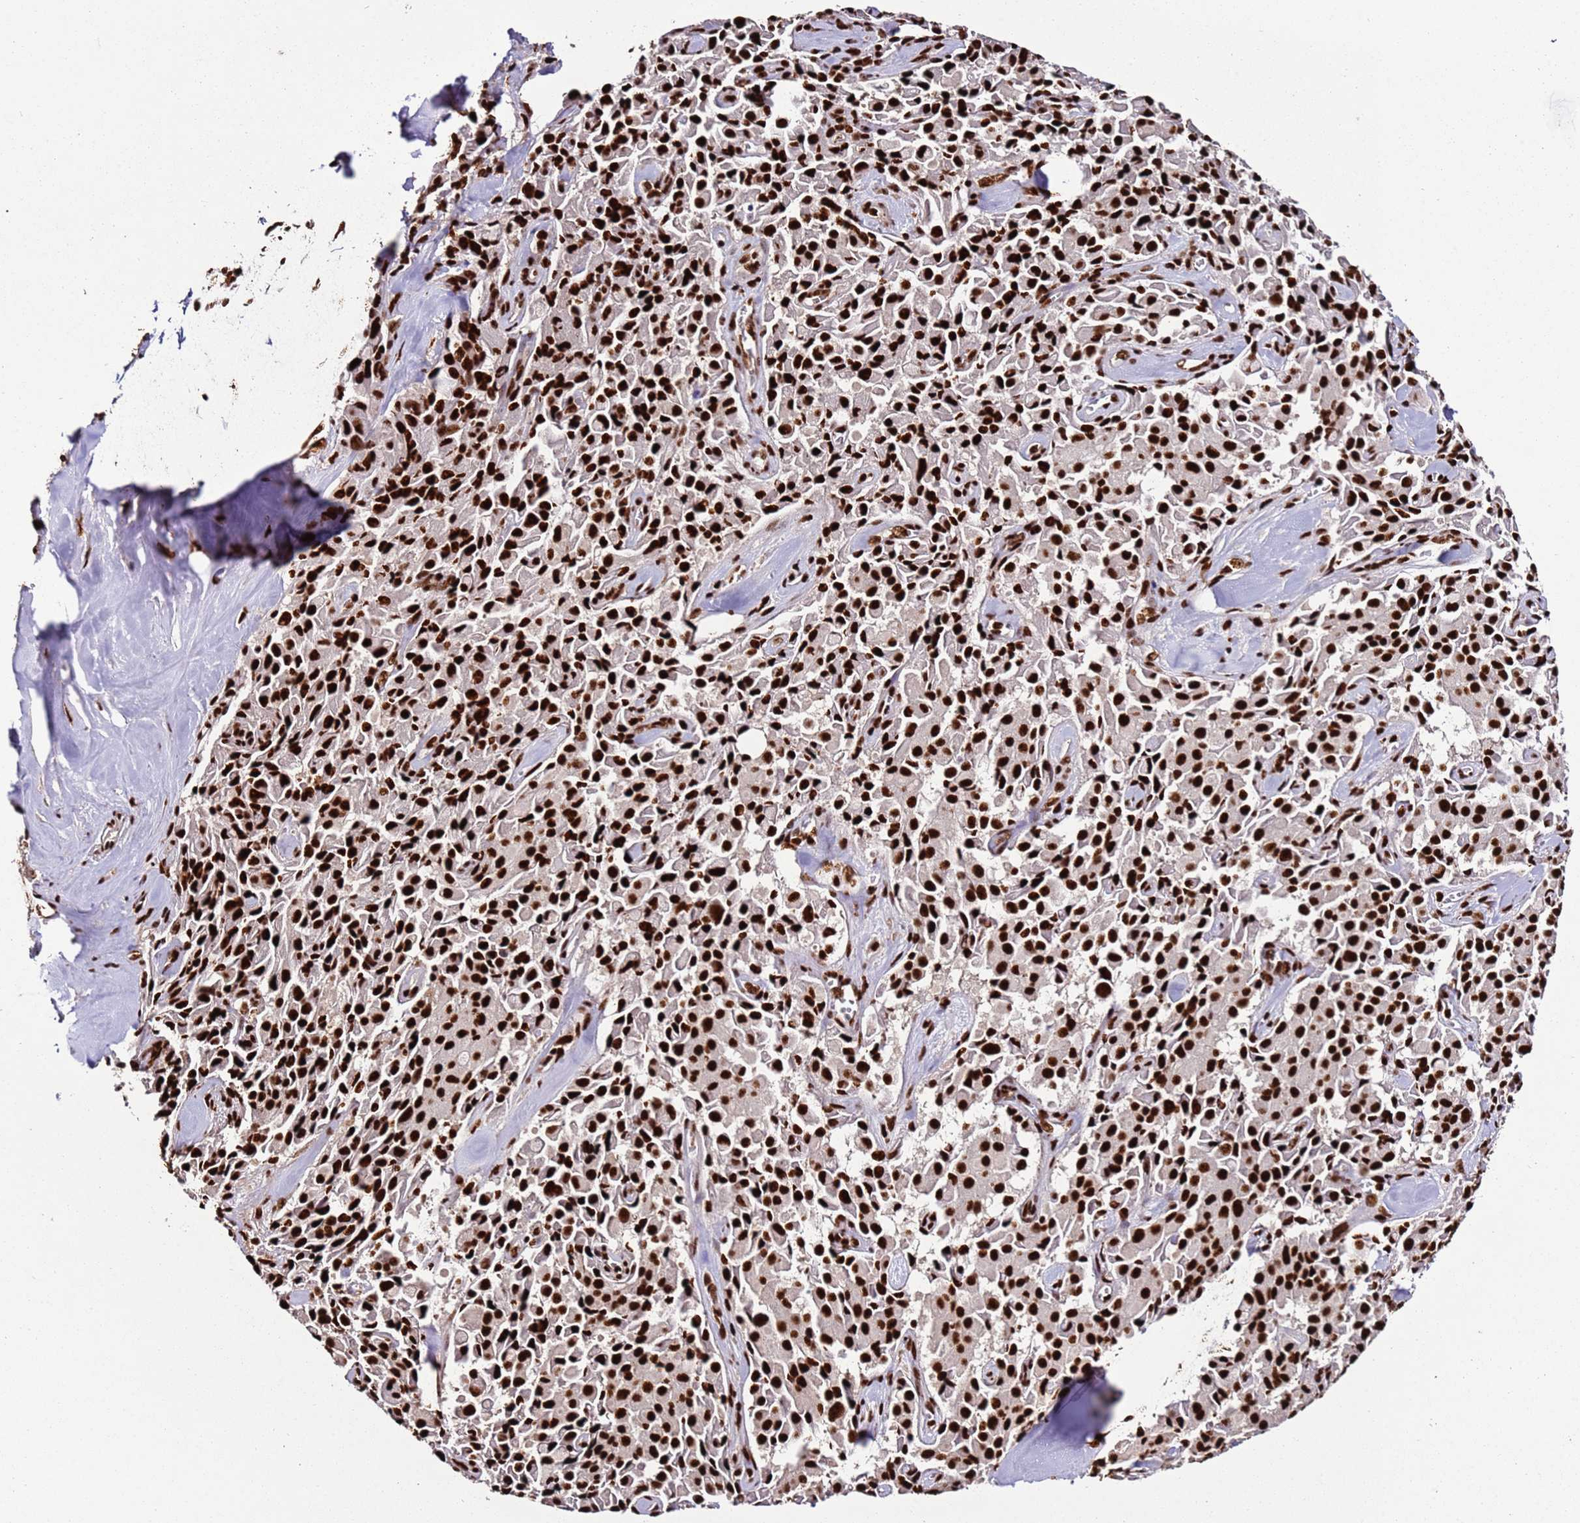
{"staining": {"intensity": "strong", "quantity": ">75%", "location": "nuclear"}, "tissue": "pancreatic cancer", "cell_type": "Tumor cells", "image_type": "cancer", "snomed": [{"axis": "morphology", "description": "Adenocarcinoma, NOS"}, {"axis": "topography", "description": "Pancreas"}], "caption": "Human pancreatic cancer (adenocarcinoma) stained with a protein marker reveals strong staining in tumor cells.", "gene": "C6orf226", "patient": {"sex": "male", "age": 65}}